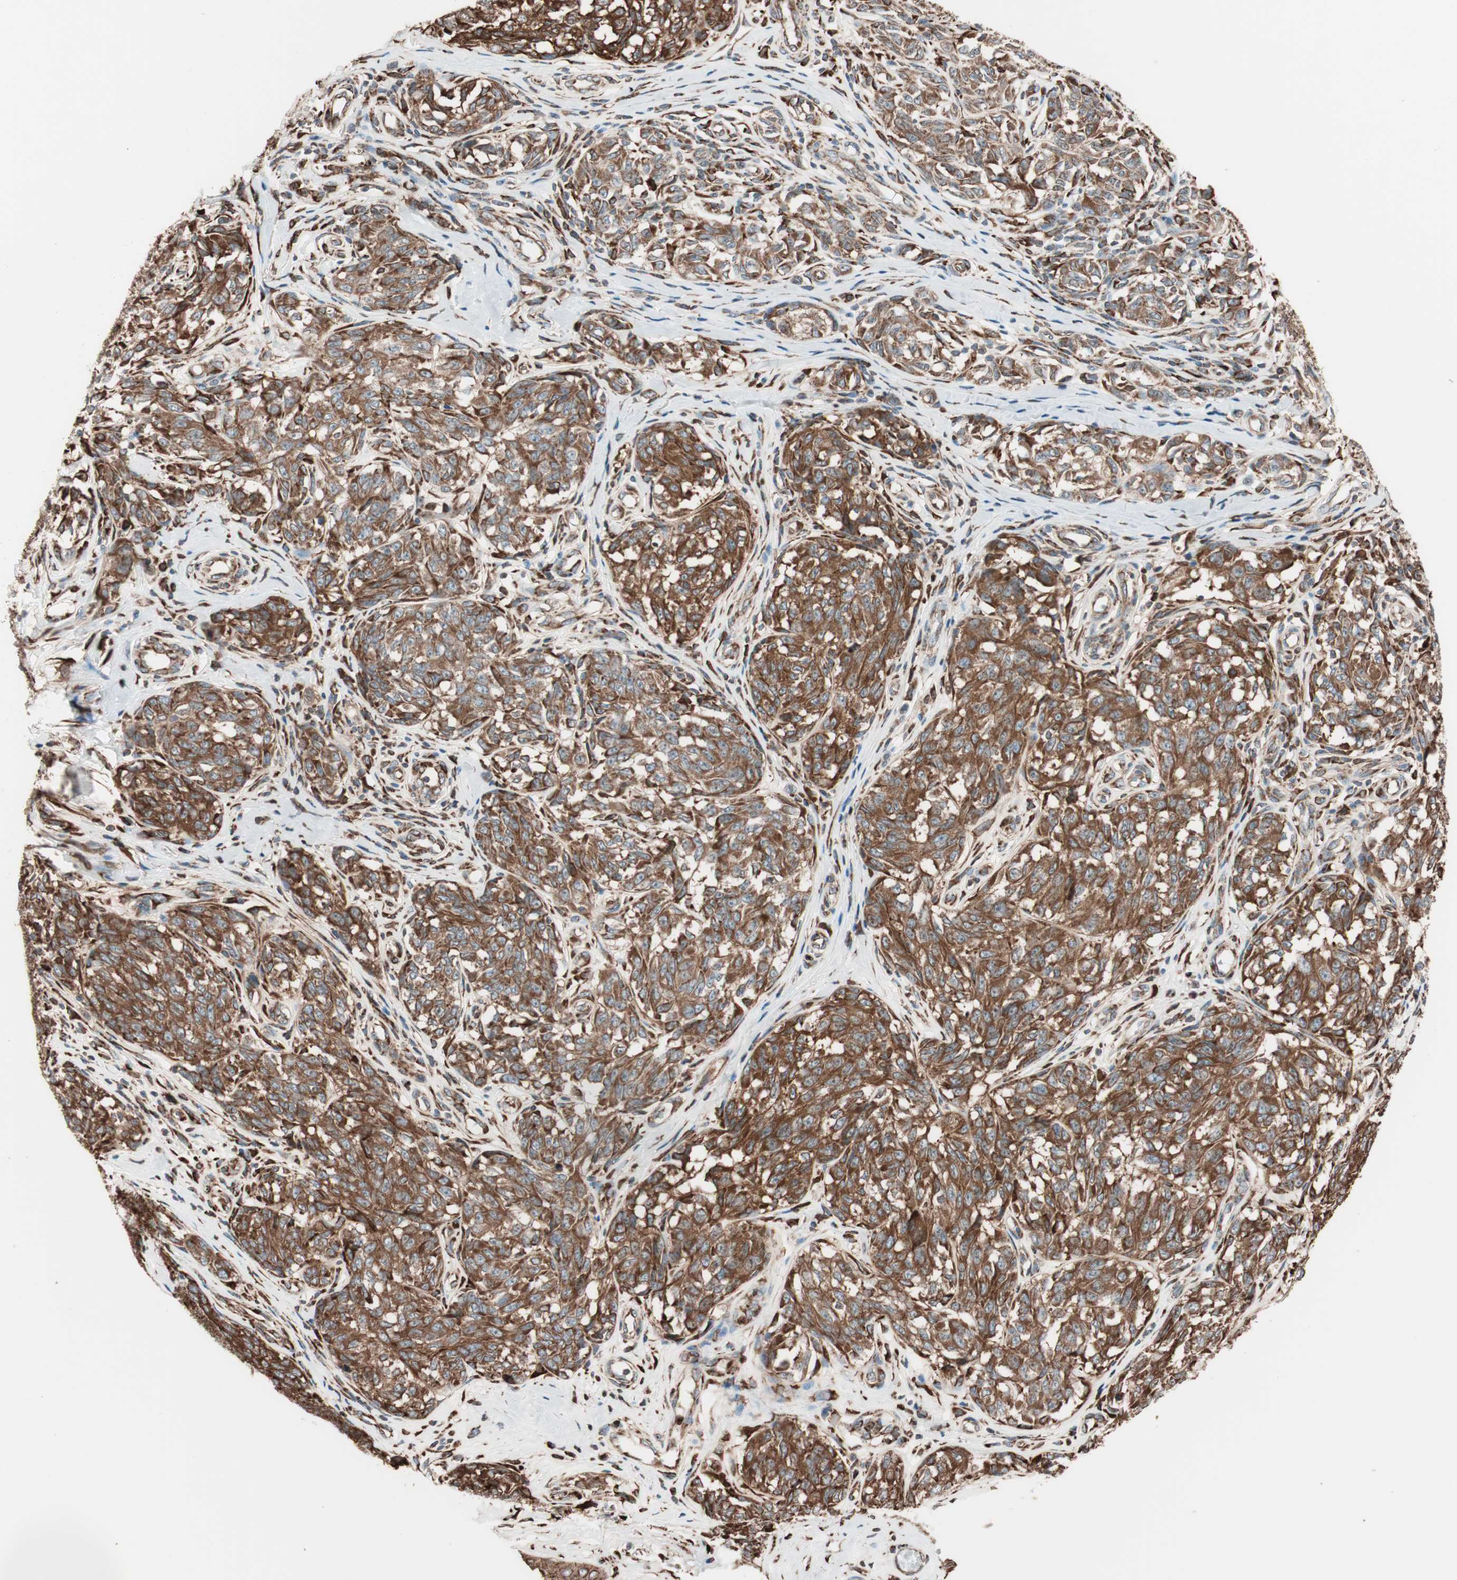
{"staining": {"intensity": "strong", "quantity": ">75%", "location": "cytoplasmic/membranous"}, "tissue": "melanoma", "cell_type": "Tumor cells", "image_type": "cancer", "snomed": [{"axis": "morphology", "description": "Malignant melanoma, NOS"}, {"axis": "topography", "description": "Skin"}], "caption": "Malignant melanoma stained with a protein marker displays strong staining in tumor cells.", "gene": "VEGFA", "patient": {"sex": "female", "age": 64}}